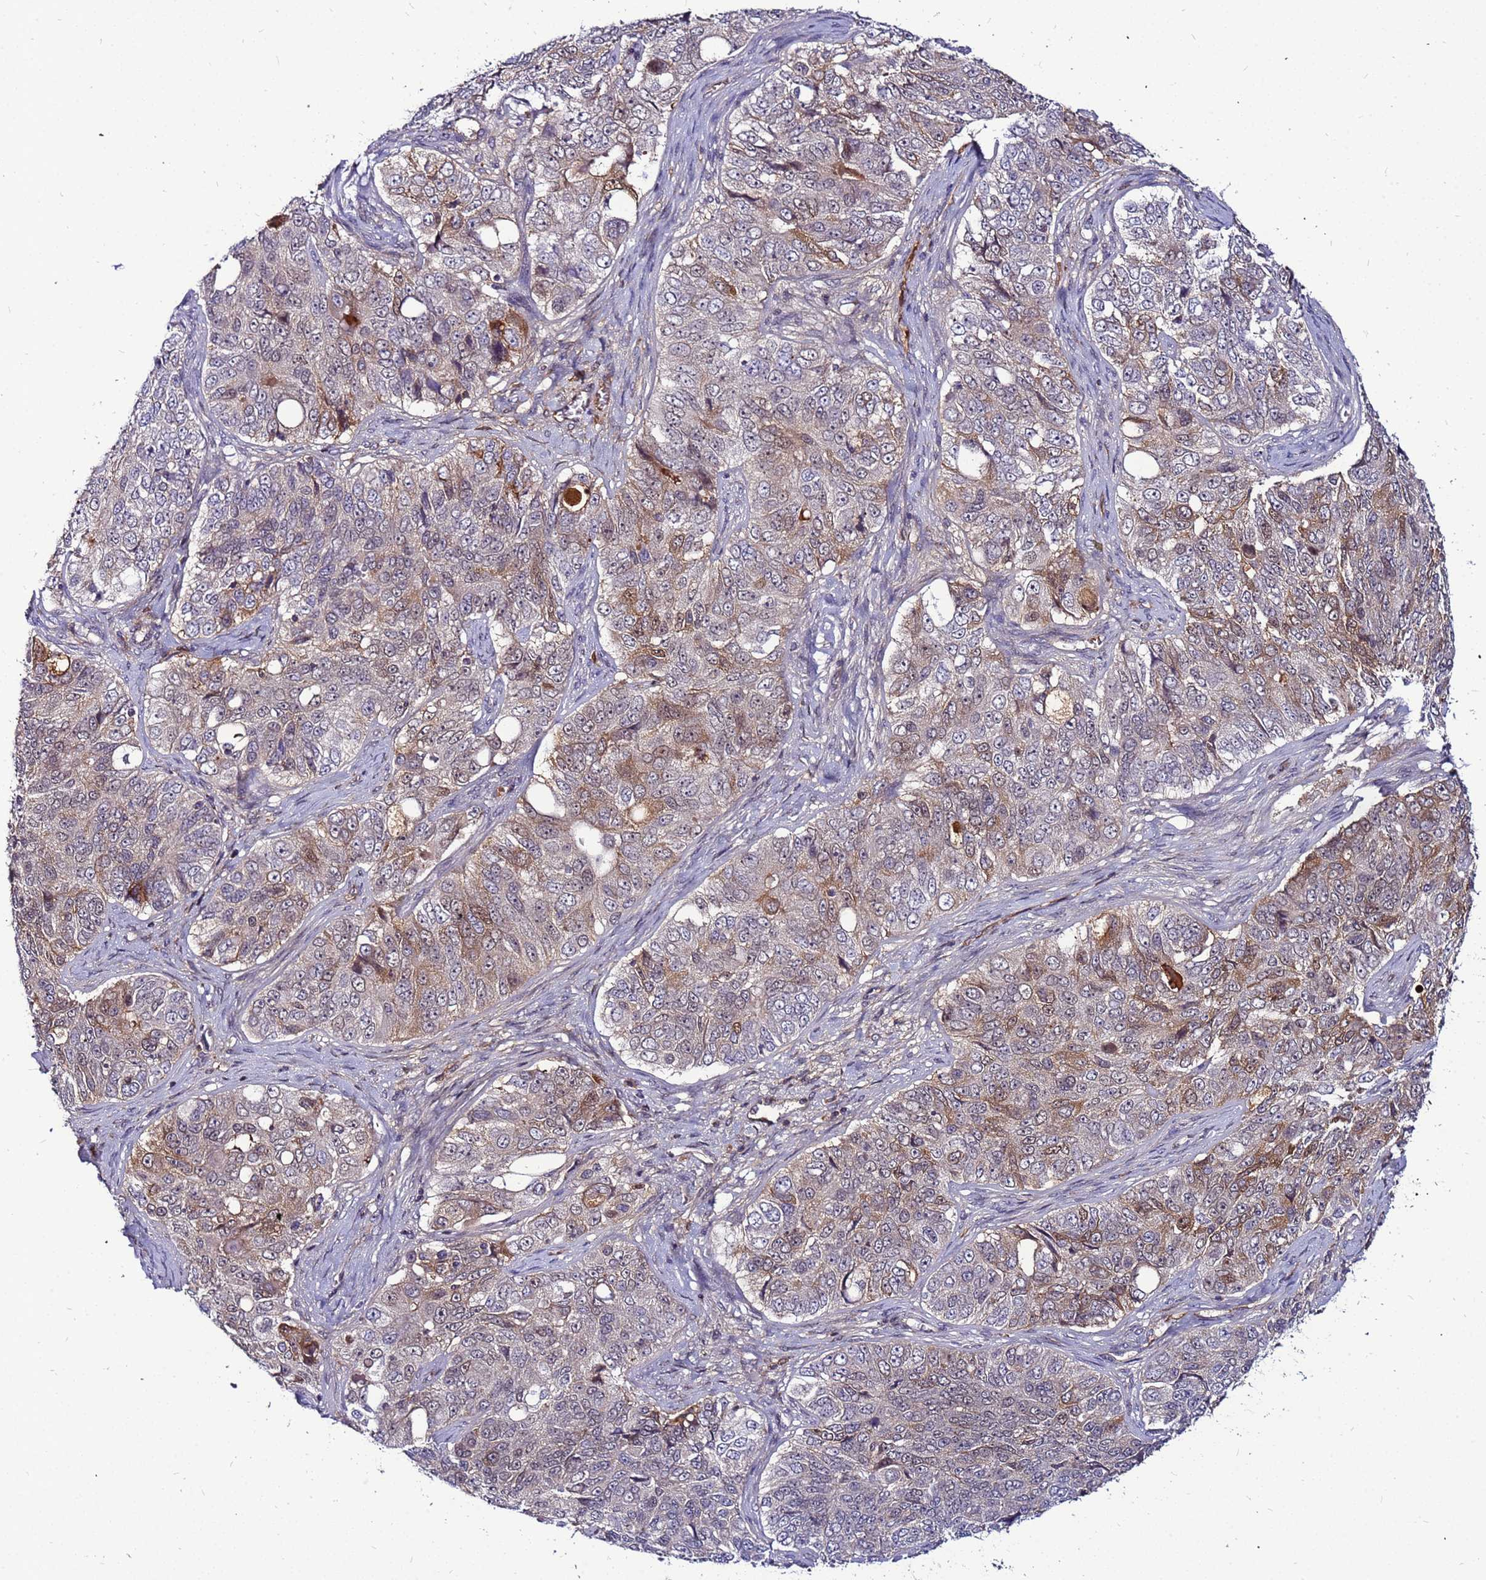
{"staining": {"intensity": "weak", "quantity": "25%-75%", "location": "cytoplasmic/membranous"}, "tissue": "ovarian cancer", "cell_type": "Tumor cells", "image_type": "cancer", "snomed": [{"axis": "morphology", "description": "Carcinoma, endometroid"}, {"axis": "topography", "description": "Ovary"}], "caption": "The histopathology image demonstrates staining of ovarian cancer (endometroid carcinoma), revealing weak cytoplasmic/membranous protein positivity (brown color) within tumor cells.", "gene": "CCDC71", "patient": {"sex": "female", "age": 51}}